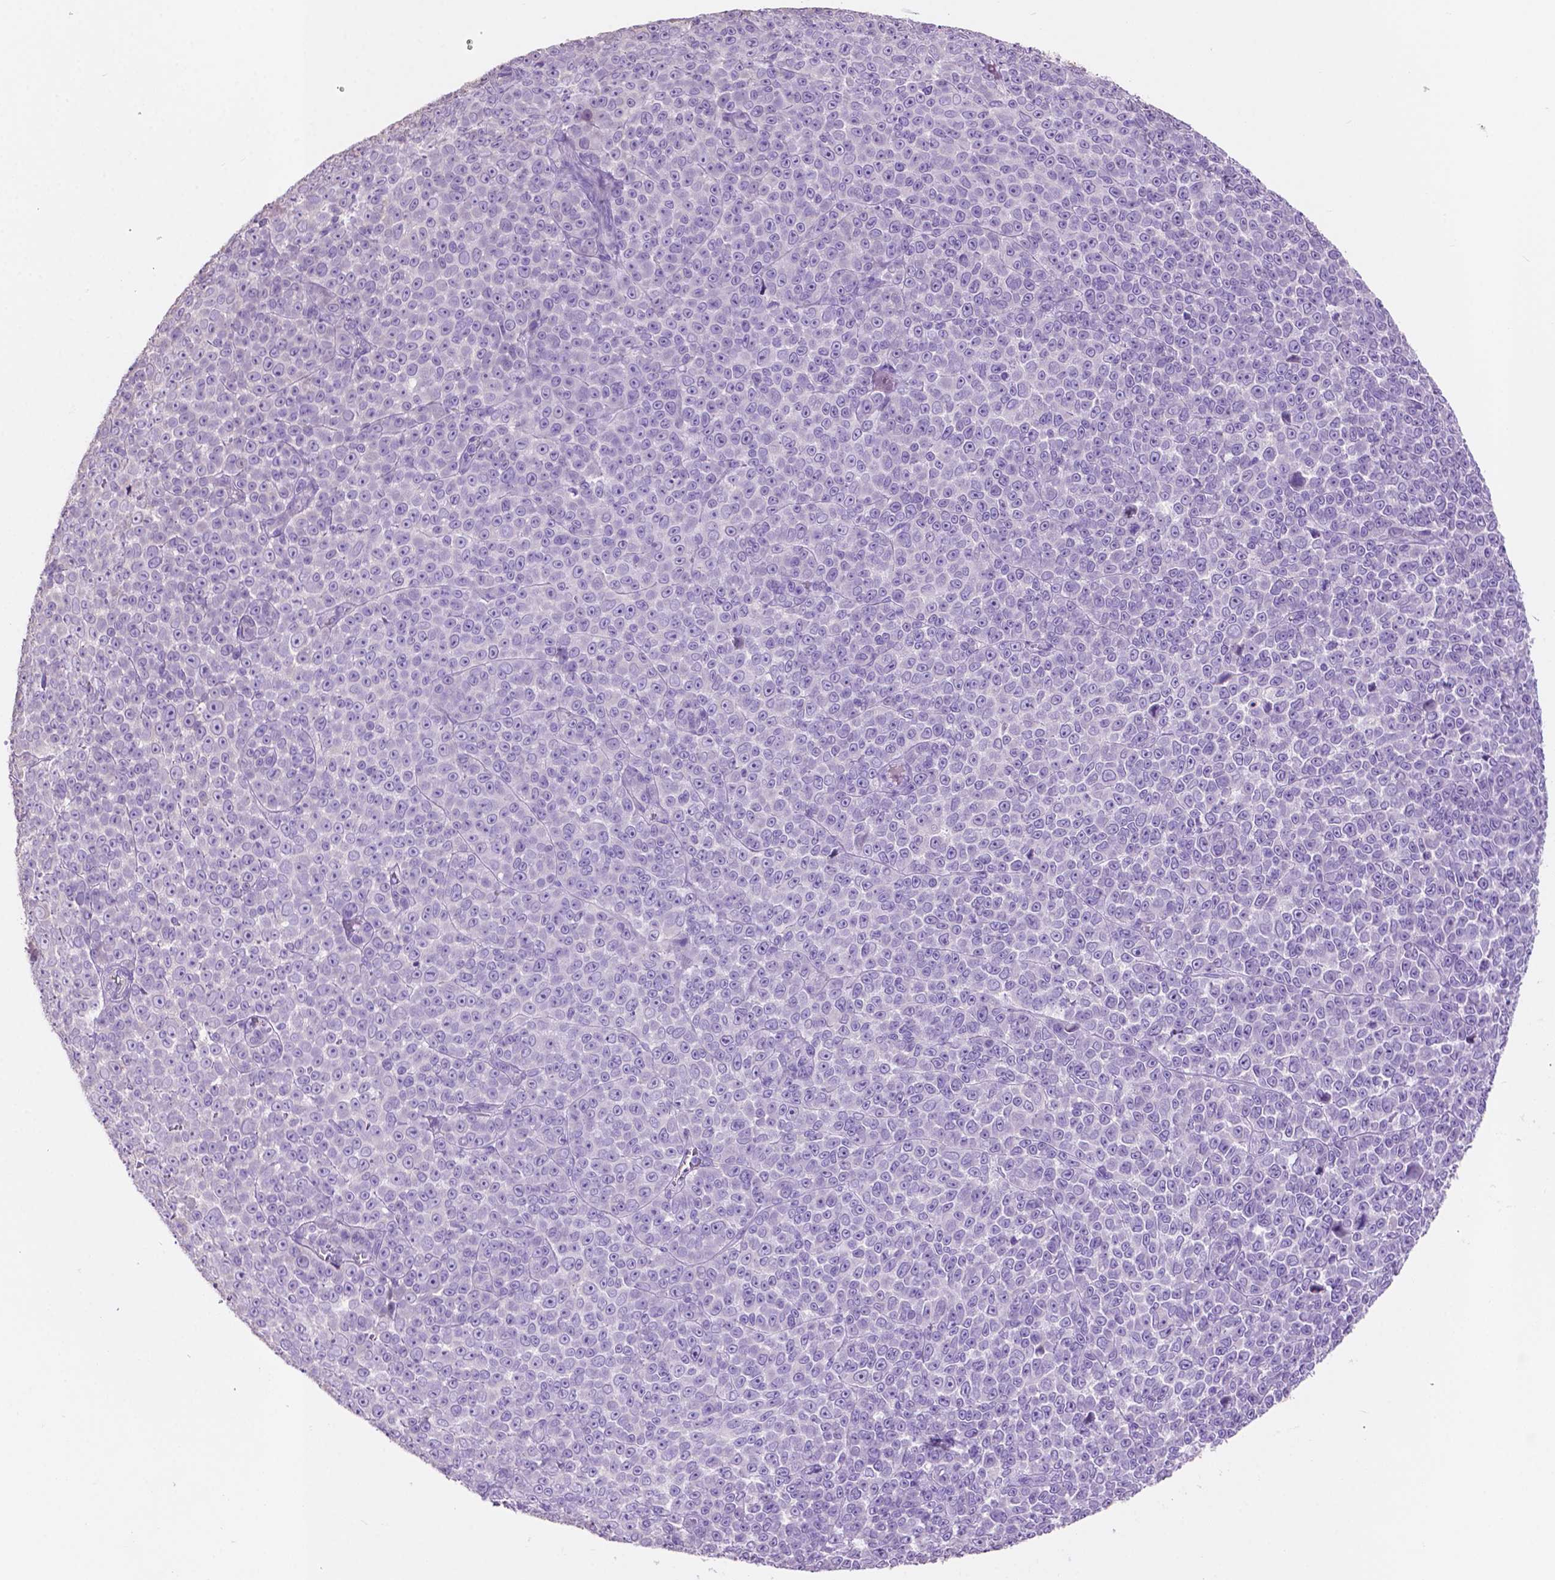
{"staining": {"intensity": "negative", "quantity": "none", "location": "none"}, "tissue": "melanoma", "cell_type": "Tumor cells", "image_type": "cancer", "snomed": [{"axis": "morphology", "description": "Malignant melanoma, NOS"}, {"axis": "topography", "description": "Skin"}], "caption": "There is no significant expression in tumor cells of melanoma.", "gene": "CLDN17", "patient": {"sex": "female", "age": 95}}